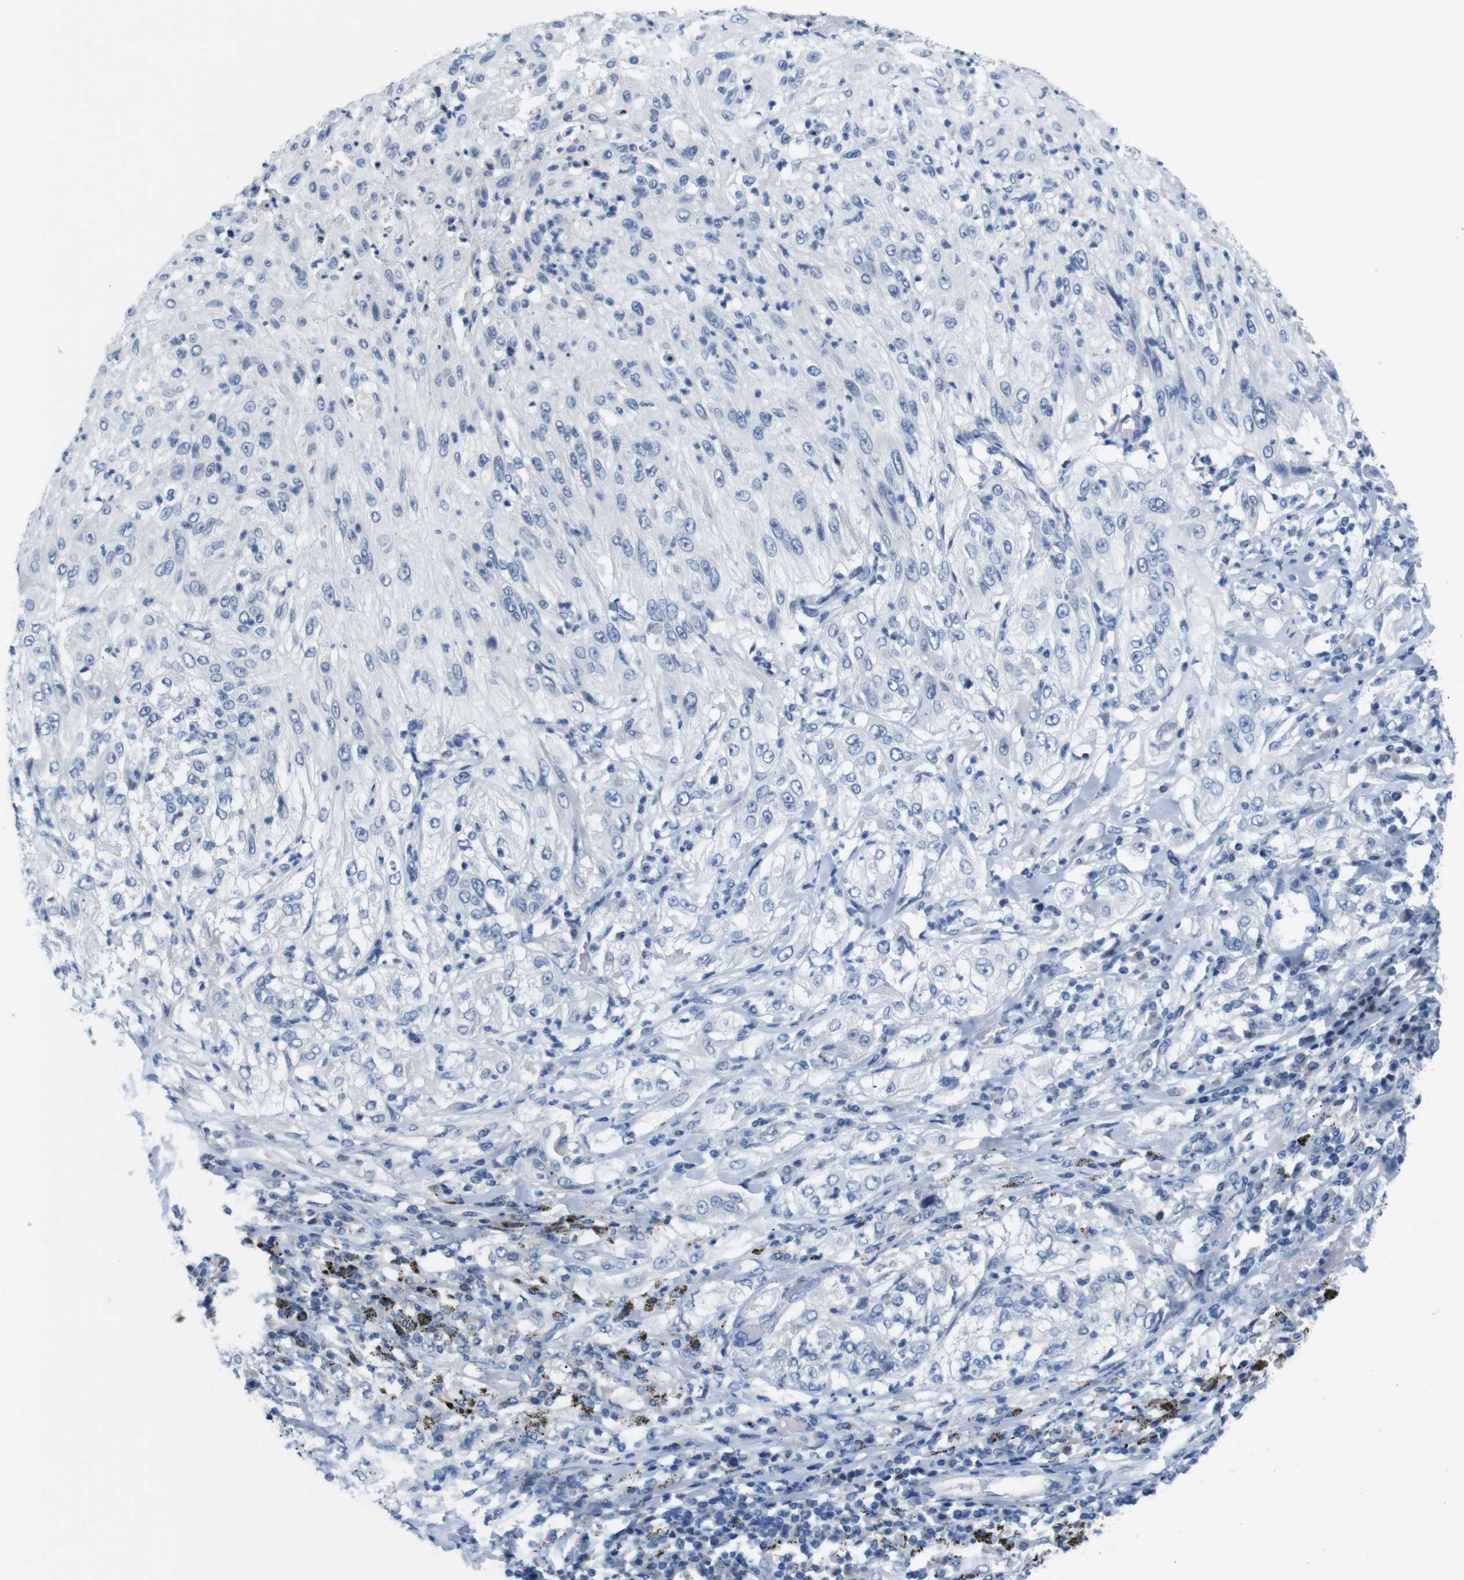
{"staining": {"intensity": "negative", "quantity": "none", "location": "none"}, "tissue": "lung cancer", "cell_type": "Tumor cells", "image_type": "cancer", "snomed": [{"axis": "morphology", "description": "Inflammation, NOS"}, {"axis": "morphology", "description": "Squamous cell carcinoma, NOS"}, {"axis": "topography", "description": "Lymph node"}, {"axis": "topography", "description": "Soft tissue"}, {"axis": "topography", "description": "Lung"}], "caption": "Tumor cells show no significant staining in lung cancer (squamous cell carcinoma).", "gene": "GOLGA2", "patient": {"sex": "male", "age": 66}}